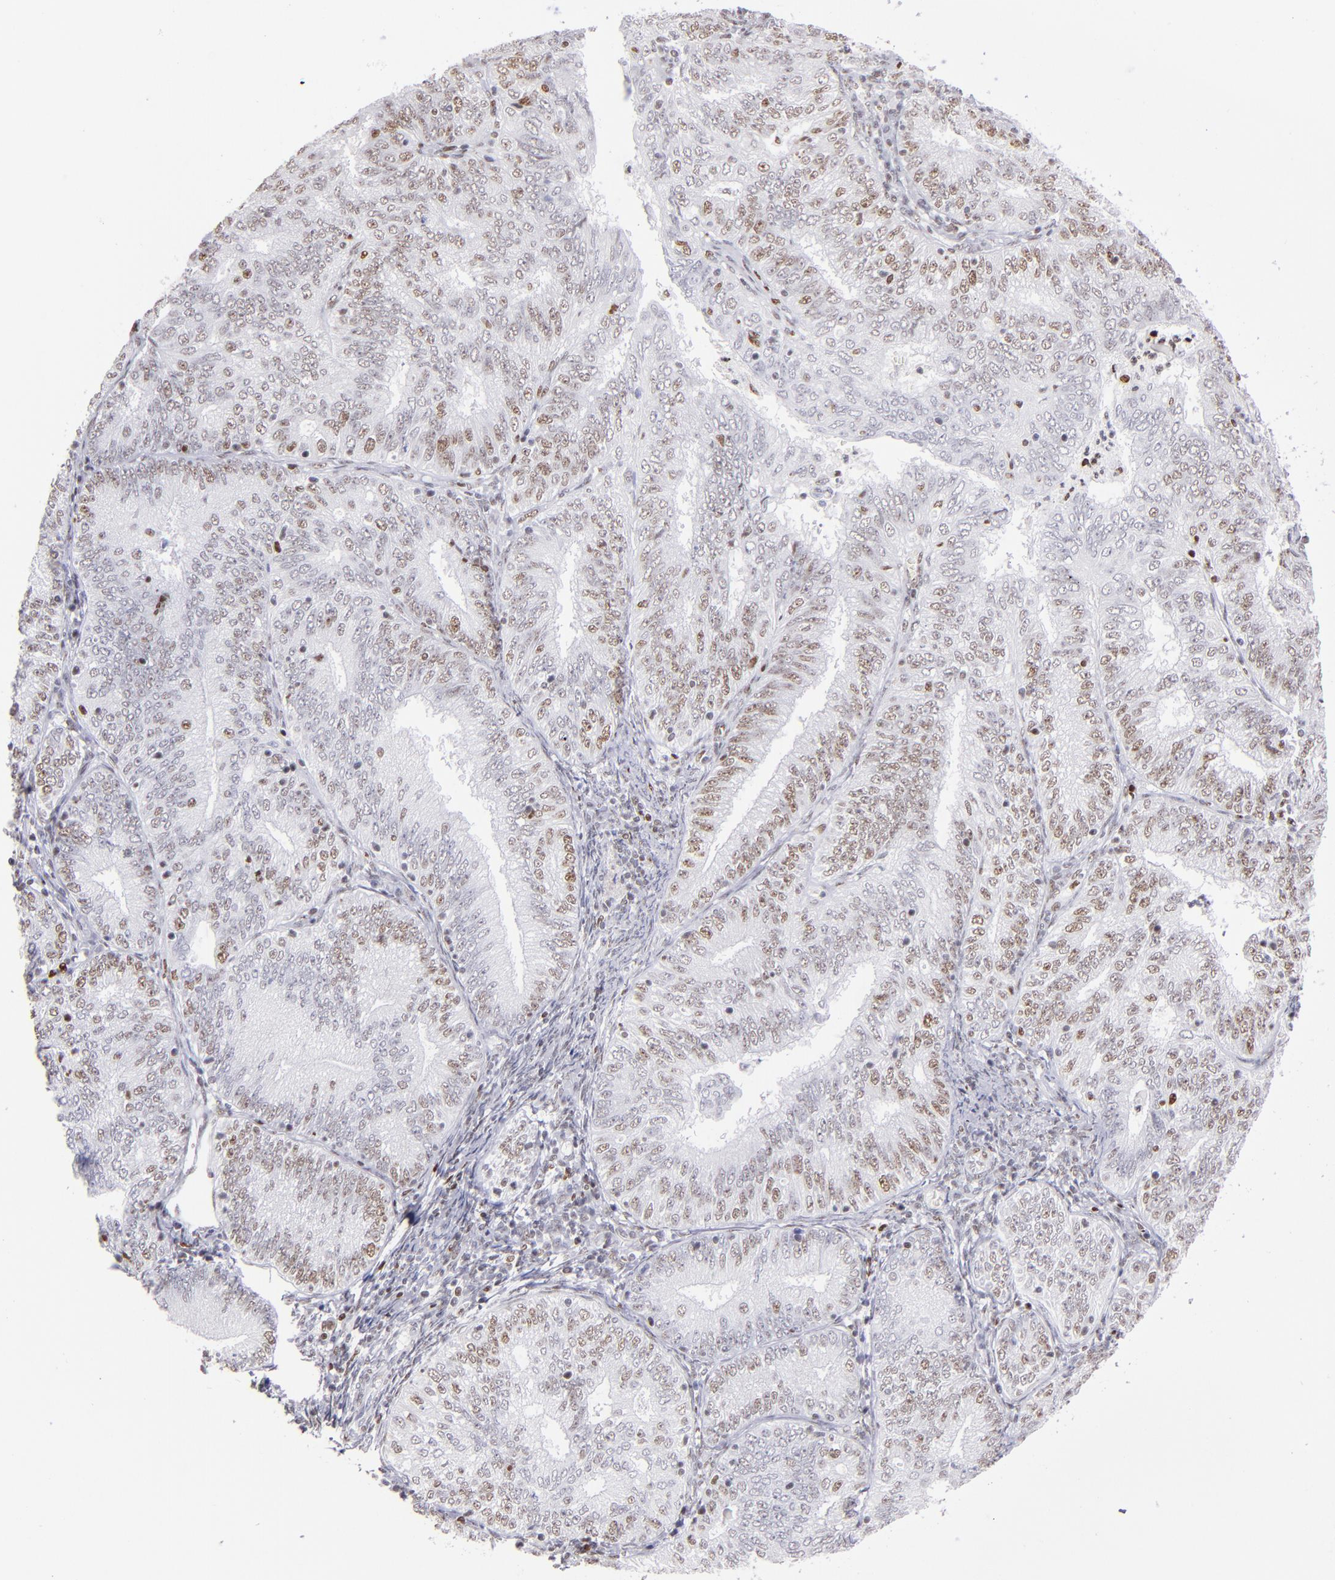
{"staining": {"intensity": "moderate", "quantity": "25%-75%", "location": "nuclear"}, "tissue": "endometrial cancer", "cell_type": "Tumor cells", "image_type": "cancer", "snomed": [{"axis": "morphology", "description": "Adenocarcinoma, NOS"}, {"axis": "topography", "description": "Endometrium"}], "caption": "DAB (3,3'-diaminobenzidine) immunohistochemical staining of adenocarcinoma (endometrial) reveals moderate nuclear protein expression in approximately 25%-75% of tumor cells.", "gene": "POLA1", "patient": {"sex": "female", "age": 69}}